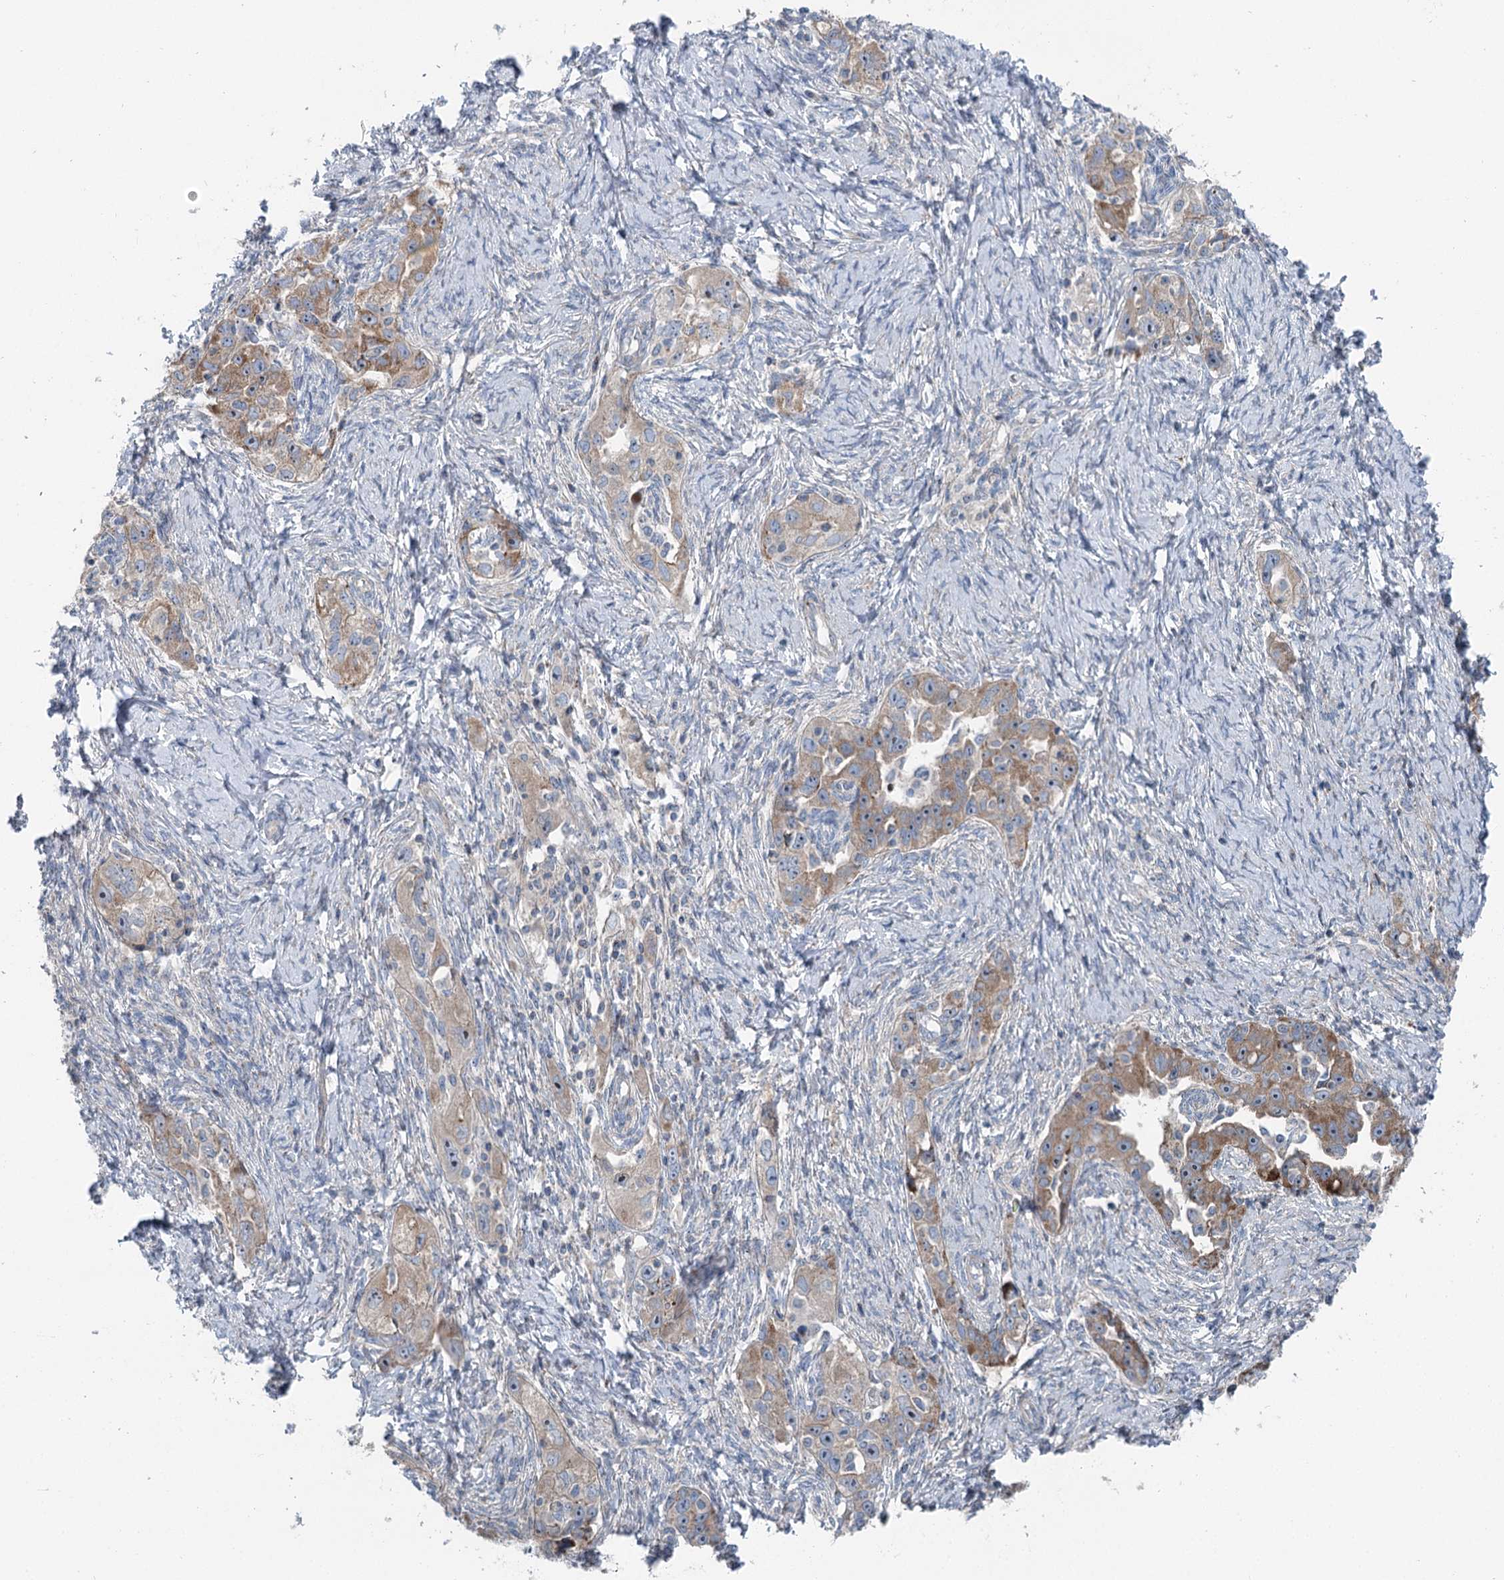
{"staining": {"intensity": "moderate", "quantity": ">75%", "location": "cytoplasmic/membranous"}, "tissue": "ovarian cancer", "cell_type": "Tumor cells", "image_type": "cancer", "snomed": [{"axis": "morphology", "description": "Carcinoma, NOS"}, {"axis": "morphology", "description": "Cystadenocarcinoma, serous, NOS"}, {"axis": "topography", "description": "Ovary"}], "caption": "DAB immunohistochemical staining of human ovarian cancer reveals moderate cytoplasmic/membranous protein staining in approximately >75% of tumor cells. (DAB (3,3'-diaminobenzidine) = brown stain, brightfield microscopy at high magnification).", "gene": "MARK2", "patient": {"sex": "female", "age": 69}}